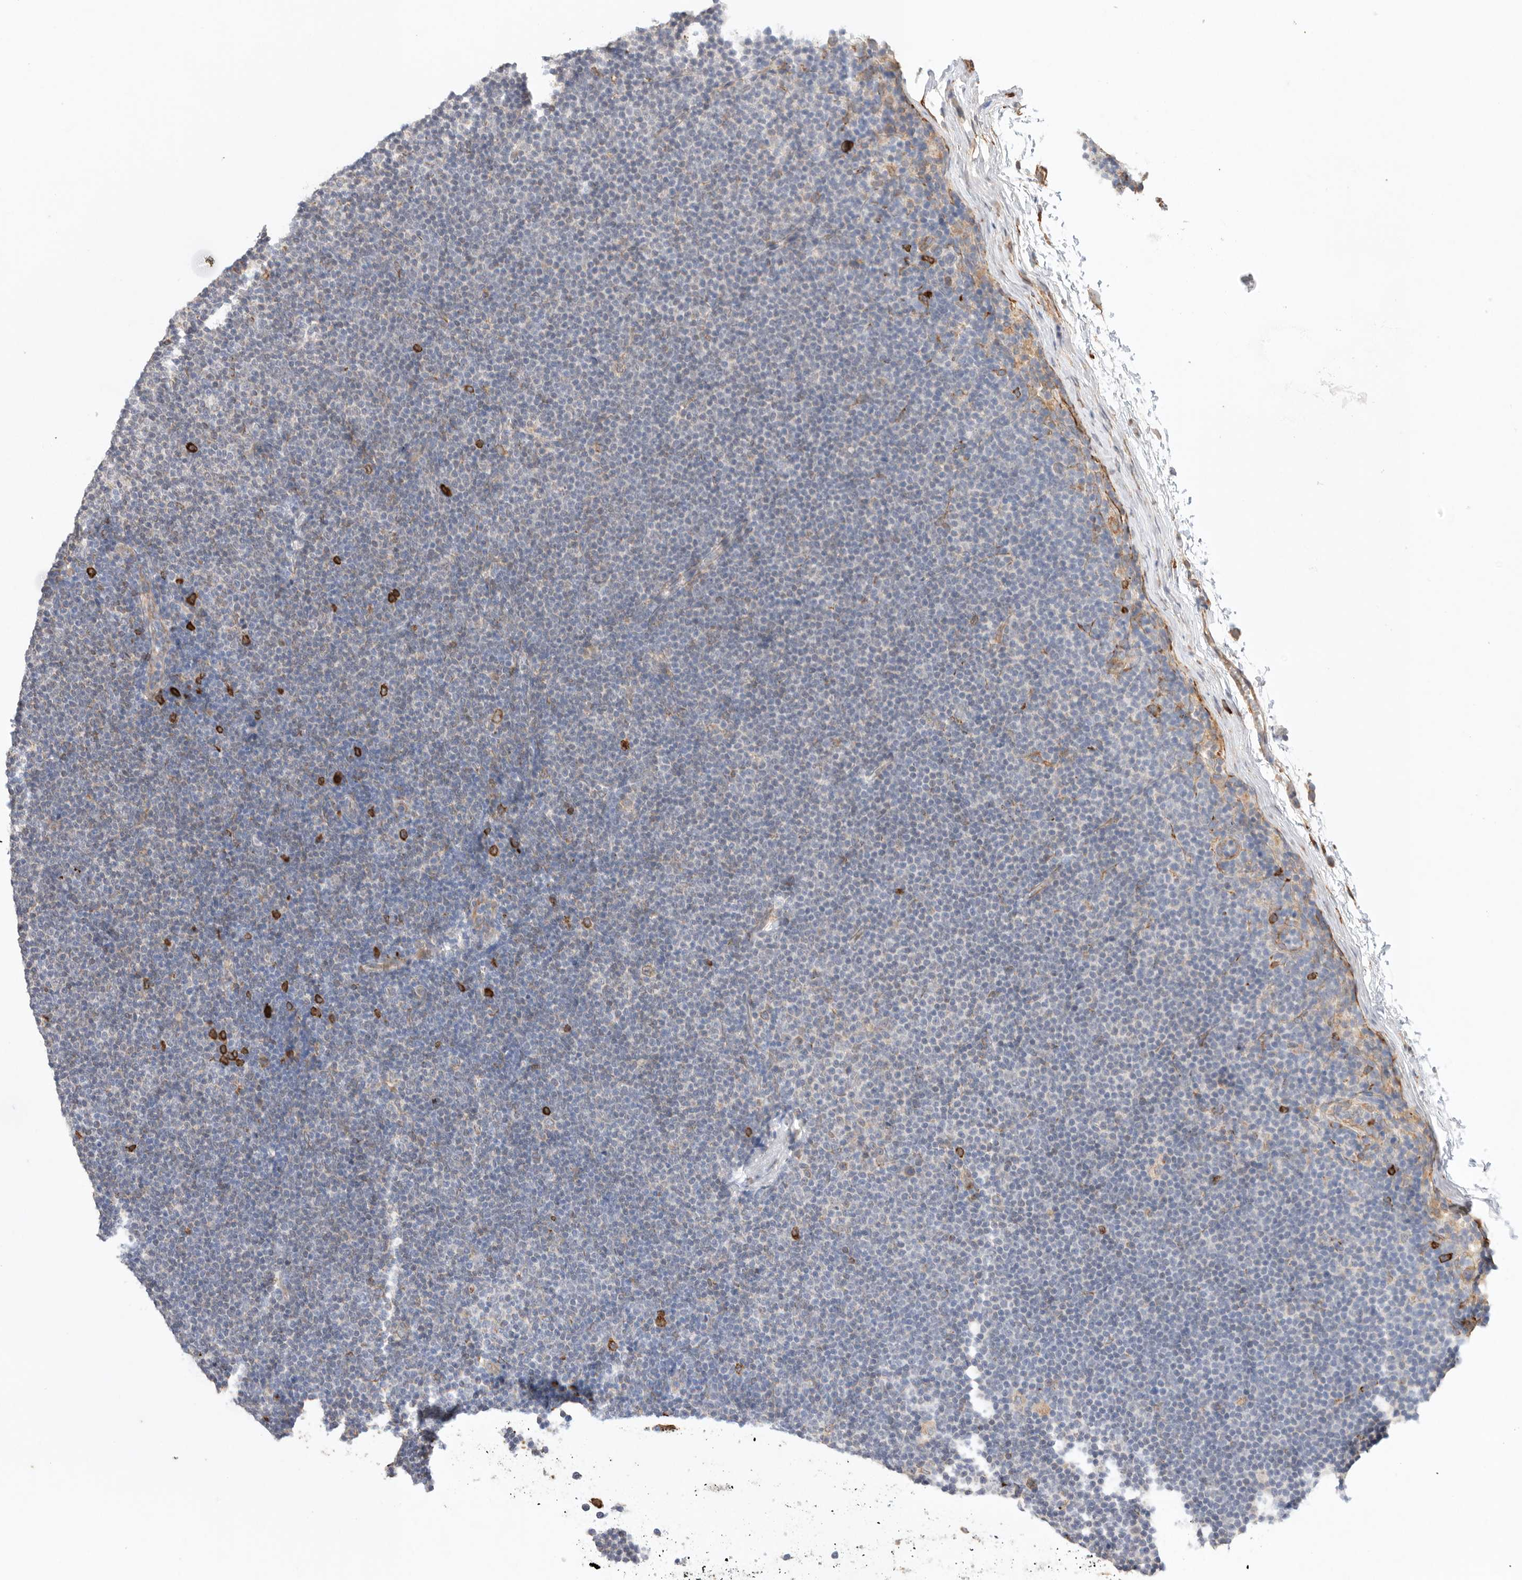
{"staining": {"intensity": "strong", "quantity": "<25%", "location": "cytoplasmic/membranous"}, "tissue": "lymphoma", "cell_type": "Tumor cells", "image_type": "cancer", "snomed": [{"axis": "morphology", "description": "Malignant lymphoma, non-Hodgkin's type, Low grade"}, {"axis": "topography", "description": "Lymph node"}], "caption": "Protein staining shows strong cytoplasmic/membranous expression in about <25% of tumor cells in low-grade malignant lymphoma, non-Hodgkin's type.", "gene": "BLOC1S5", "patient": {"sex": "female", "age": 53}}